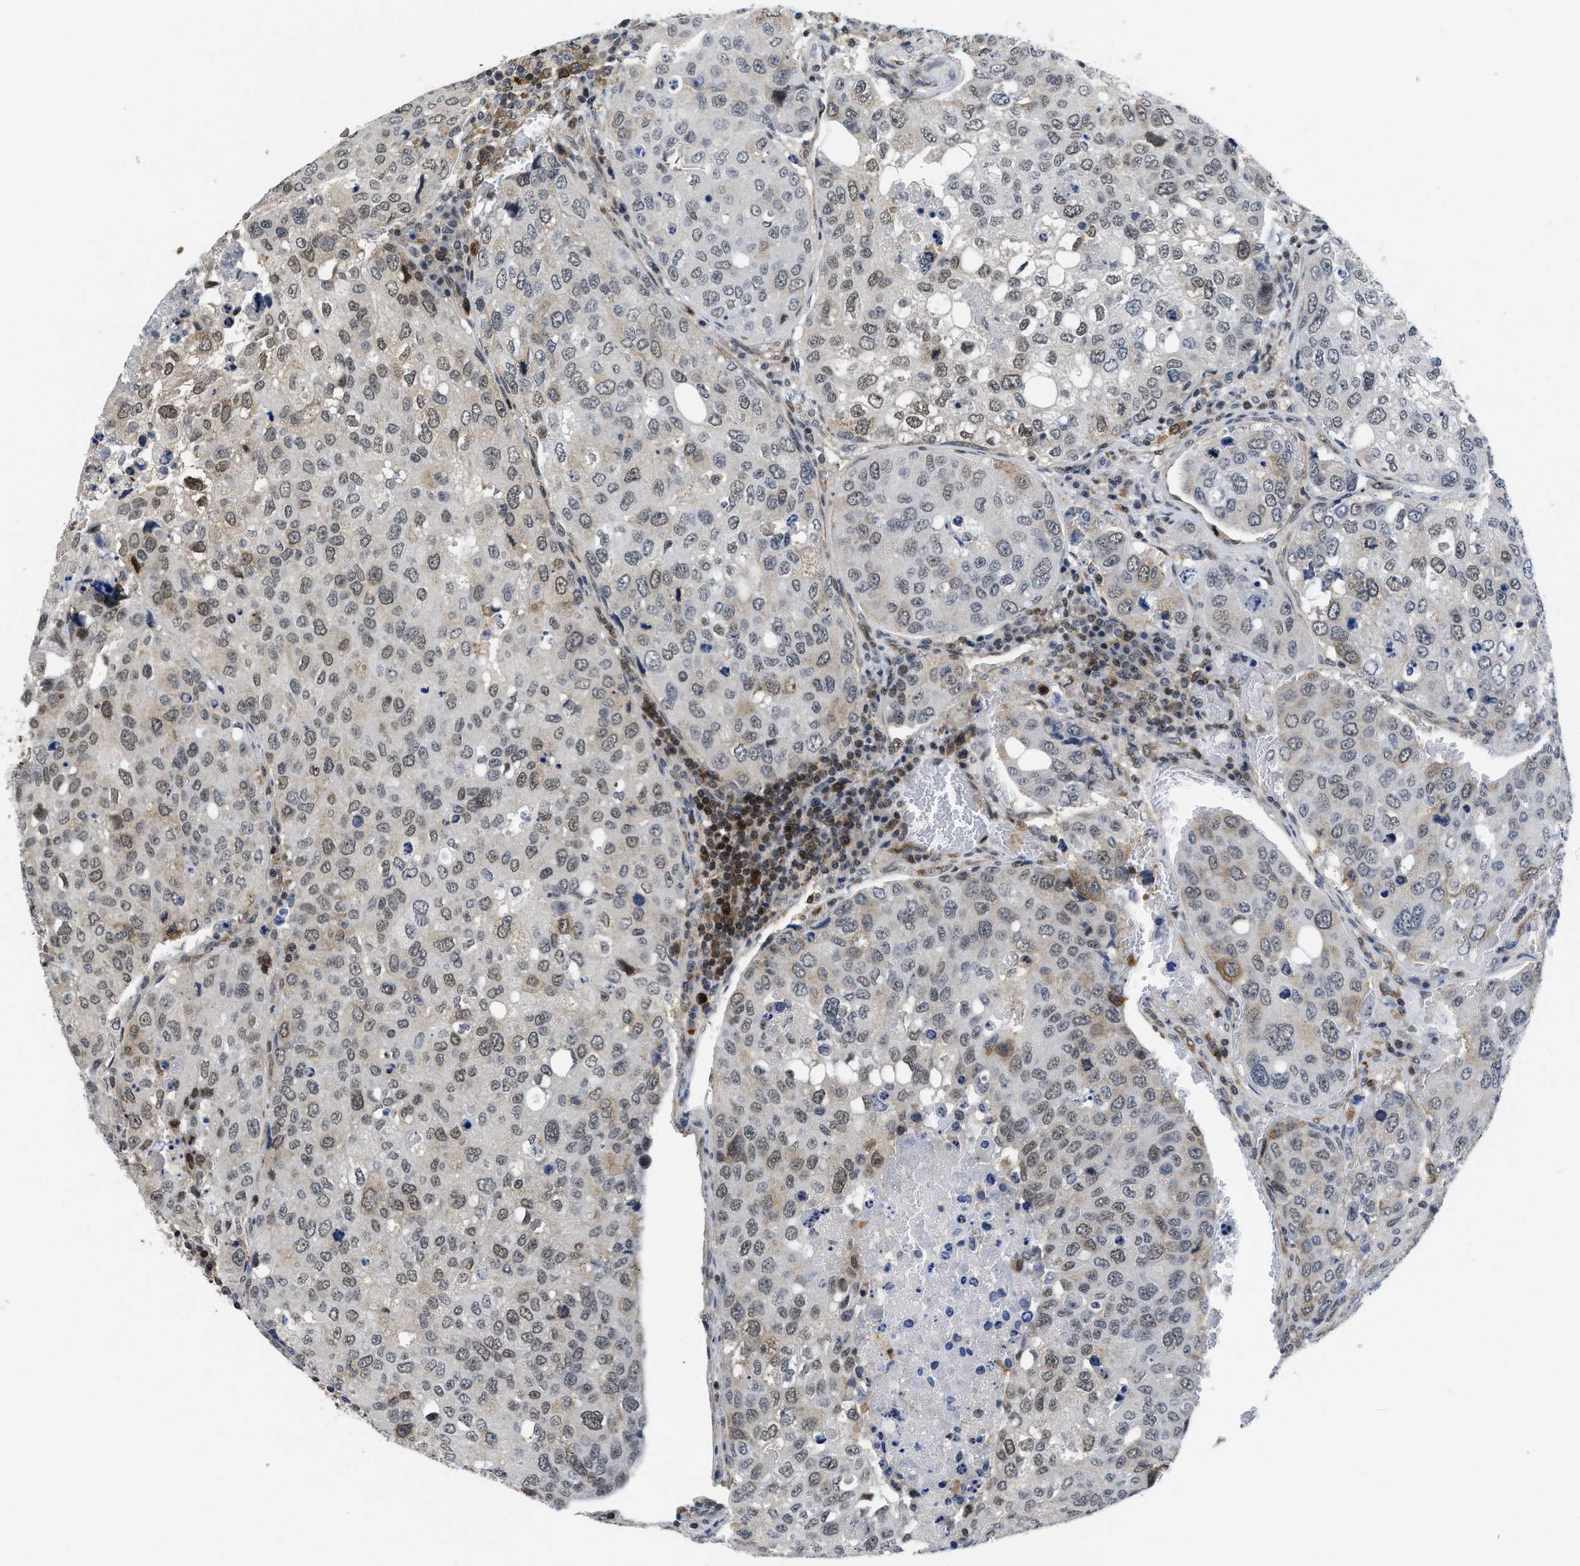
{"staining": {"intensity": "weak", "quantity": "25%-75%", "location": "cytoplasmic/membranous,nuclear"}, "tissue": "urothelial cancer", "cell_type": "Tumor cells", "image_type": "cancer", "snomed": [{"axis": "morphology", "description": "Urothelial carcinoma, High grade"}, {"axis": "topography", "description": "Lymph node"}, {"axis": "topography", "description": "Urinary bladder"}], "caption": "DAB immunohistochemical staining of urothelial carcinoma (high-grade) shows weak cytoplasmic/membranous and nuclear protein positivity in about 25%-75% of tumor cells.", "gene": "HIF1A", "patient": {"sex": "male", "age": 51}}